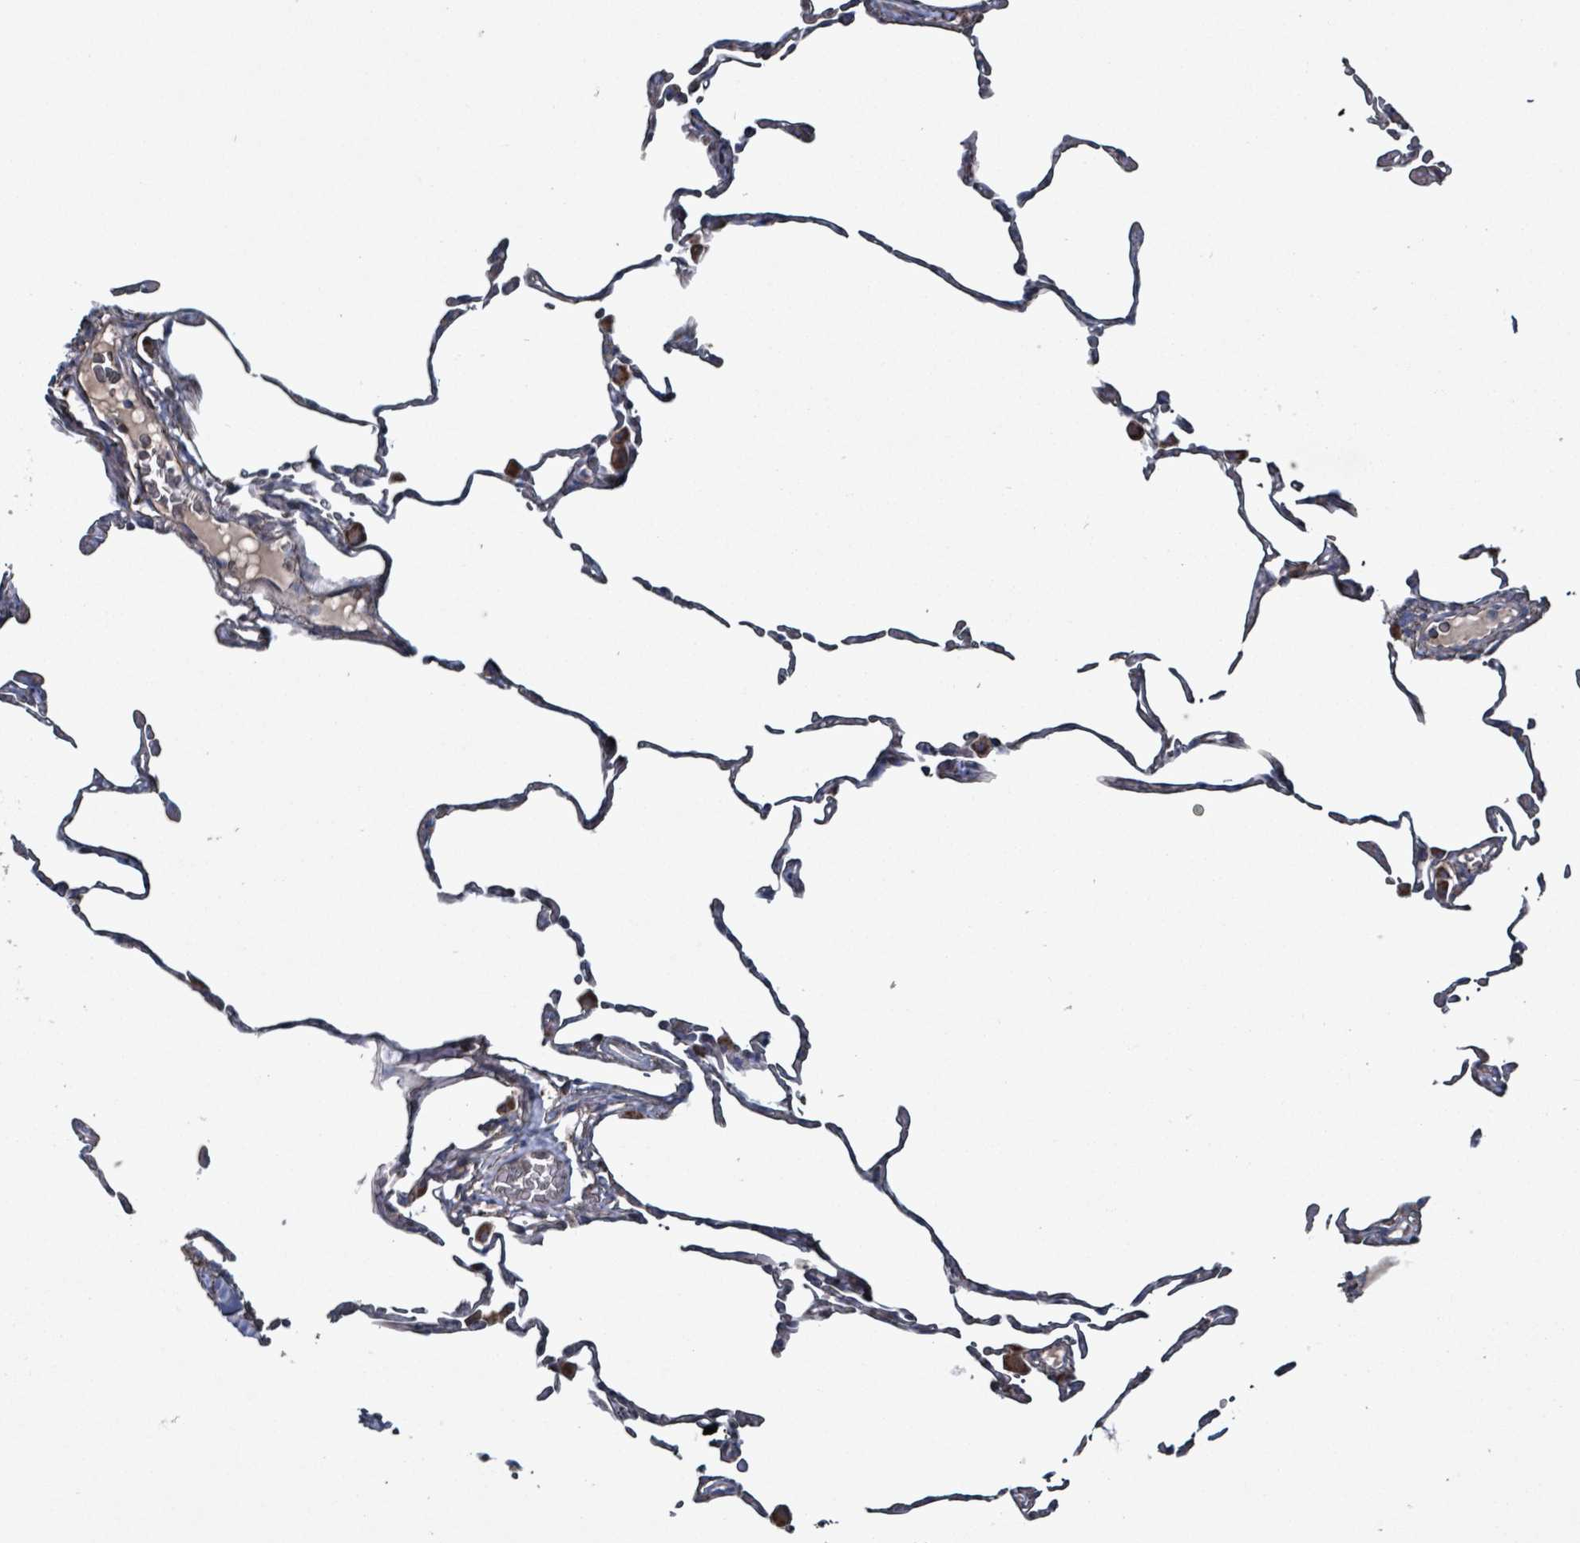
{"staining": {"intensity": "weak", "quantity": "<25%", "location": "cytoplasmic/membranous"}, "tissue": "lung", "cell_type": "Alveolar cells", "image_type": "normal", "snomed": [{"axis": "morphology", "description": "Normal tissue, NOS"}, {"axis": "topography", "description": "Lung"}], "caption": "The histopathology image displays no staining of alveolar cells in unremarkable lung.", "gene": "ABHD18", "patient": {"sex": "female", "age": 57}}